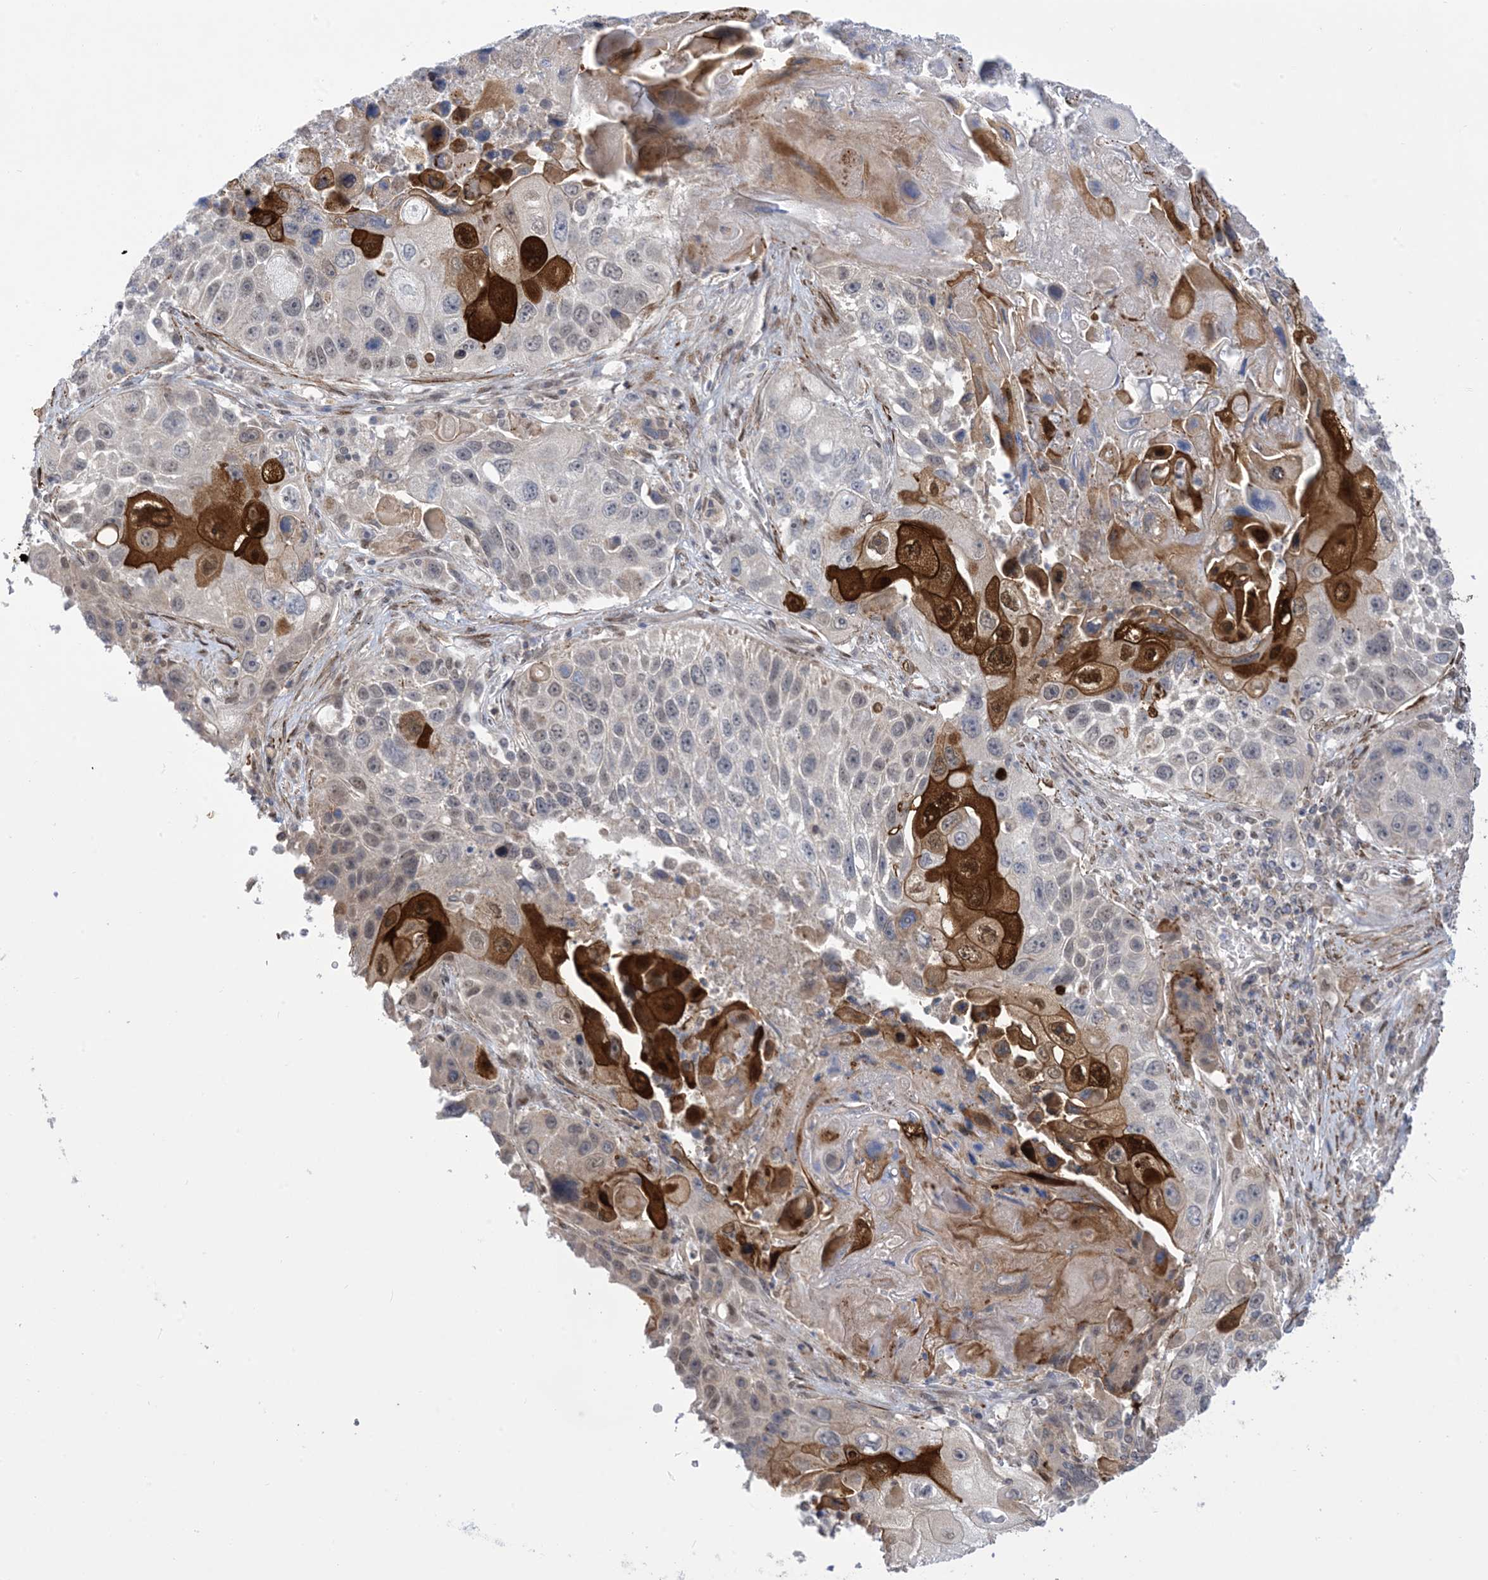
{"staining": {"intensity": "strong", "quantity": "<25%", "location": "cytoplasmic/membranous,nuclear"}, "tissue": "lung cancer", "cell_type": "Tumor cells", "image_type": "cancer", "snomed": [{"axis": "morphology", "description": "Squamous cell carcinoma, NOS"}, {"axis": "topography", "description": "Lung"}], "caption": "Lung cancer (squamous cell carcinoma) stained with immunohistochemistry (IHC) shows strong cytoplasmic/membranous and nuclear staining in about <25% of tumor cells.", "gene": "ZNF8", "patient": {"sex": "male", "age": 61}}